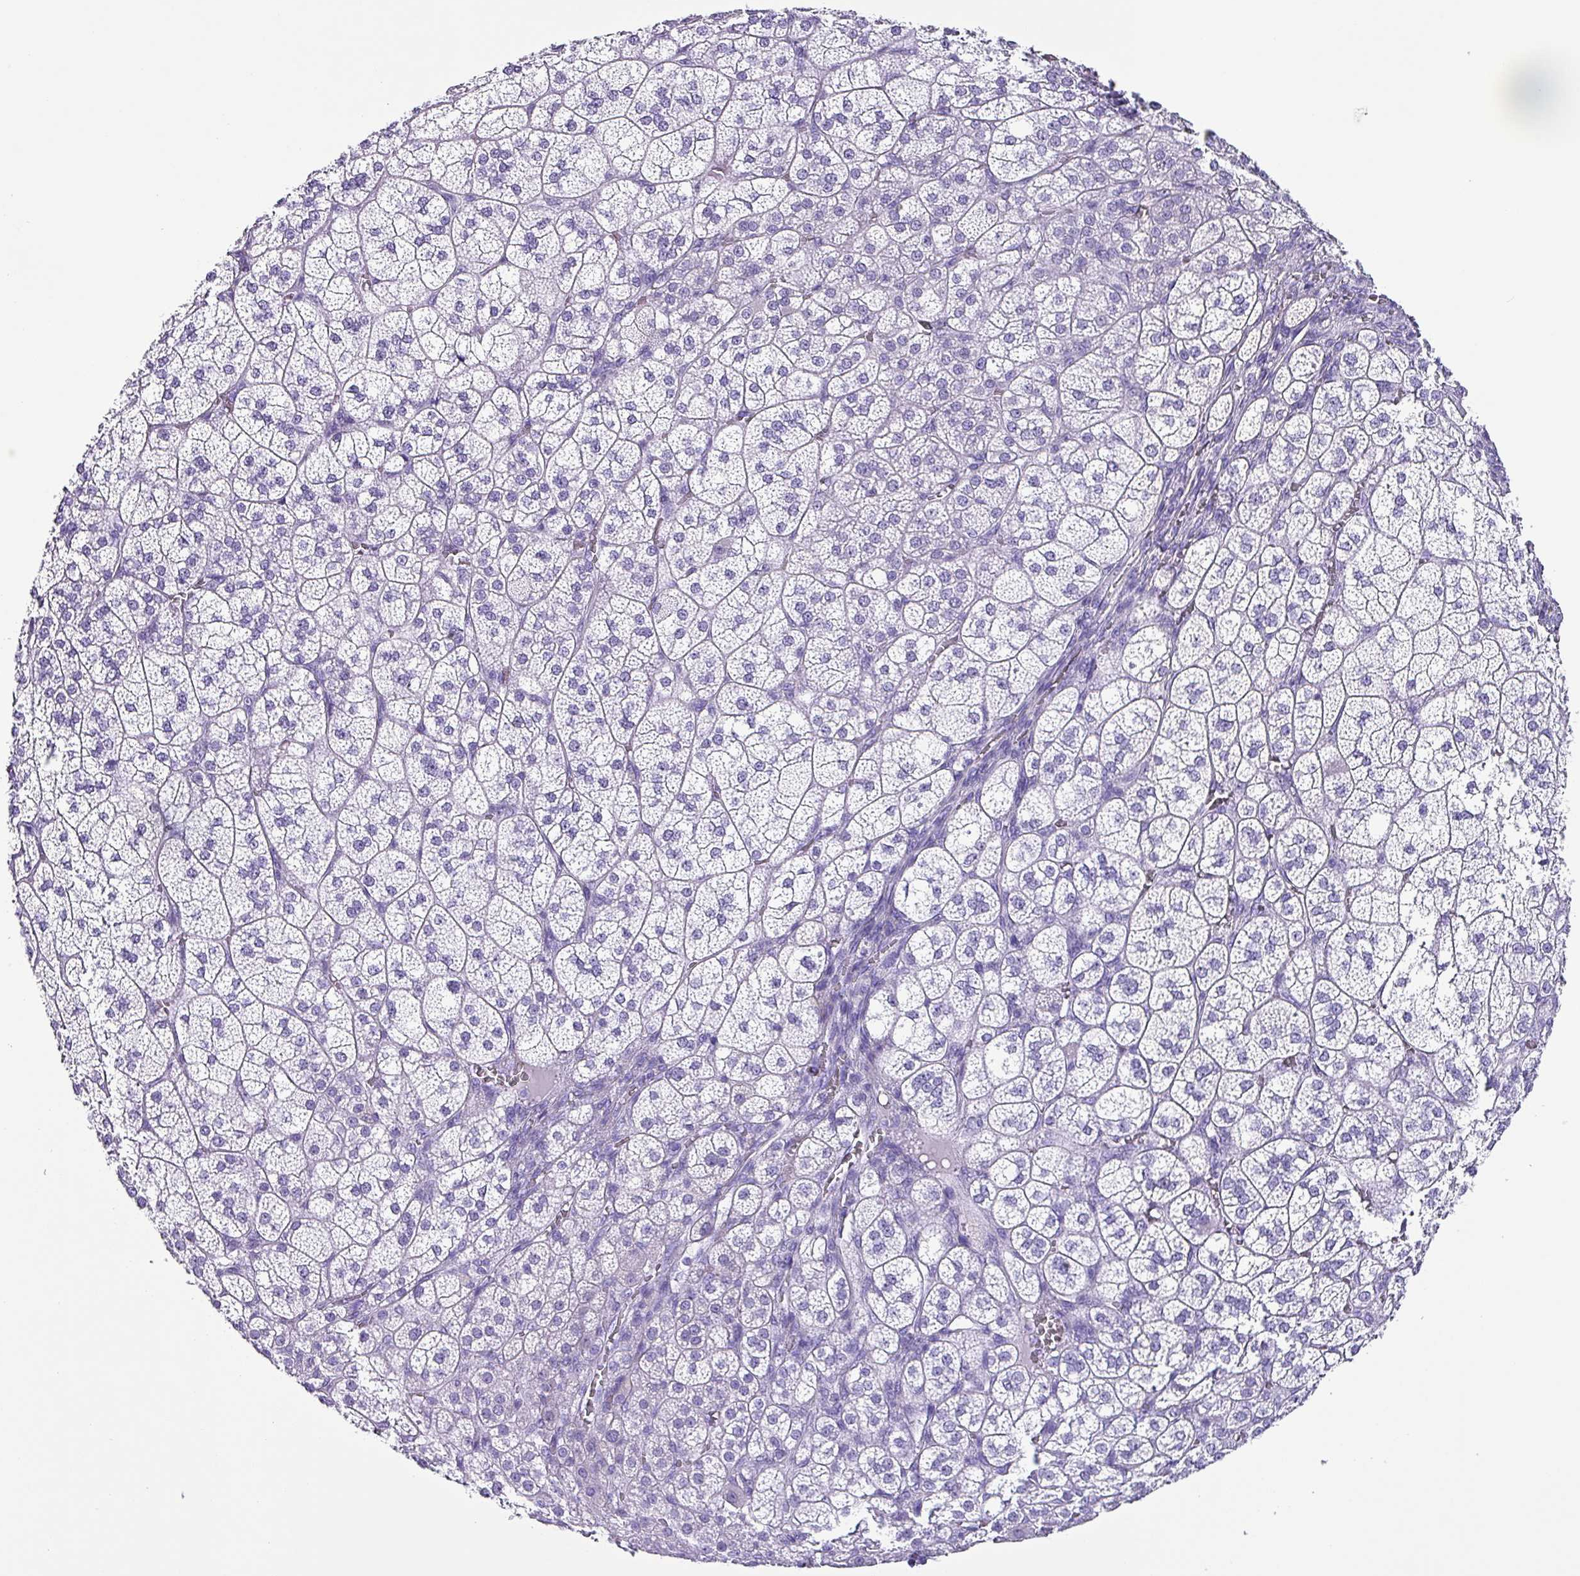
{"staining": {"intensity": "negative", "quantity": "none", "location": "none"}, "tissue": "adrenal gland", "cell_type": "Glandular cells", "image_type": "normal", "snomed": [{"axis": "morphology", "description": "Normal tissue, NOS"}, {"axis": "topography", "description": "Adrenal gland"}], "caption": "IHC of normal human adrenal gland displays no staining in glandular cells.", "gene": "KRT6A", "patient": {"sex": "female", "age": 60}}